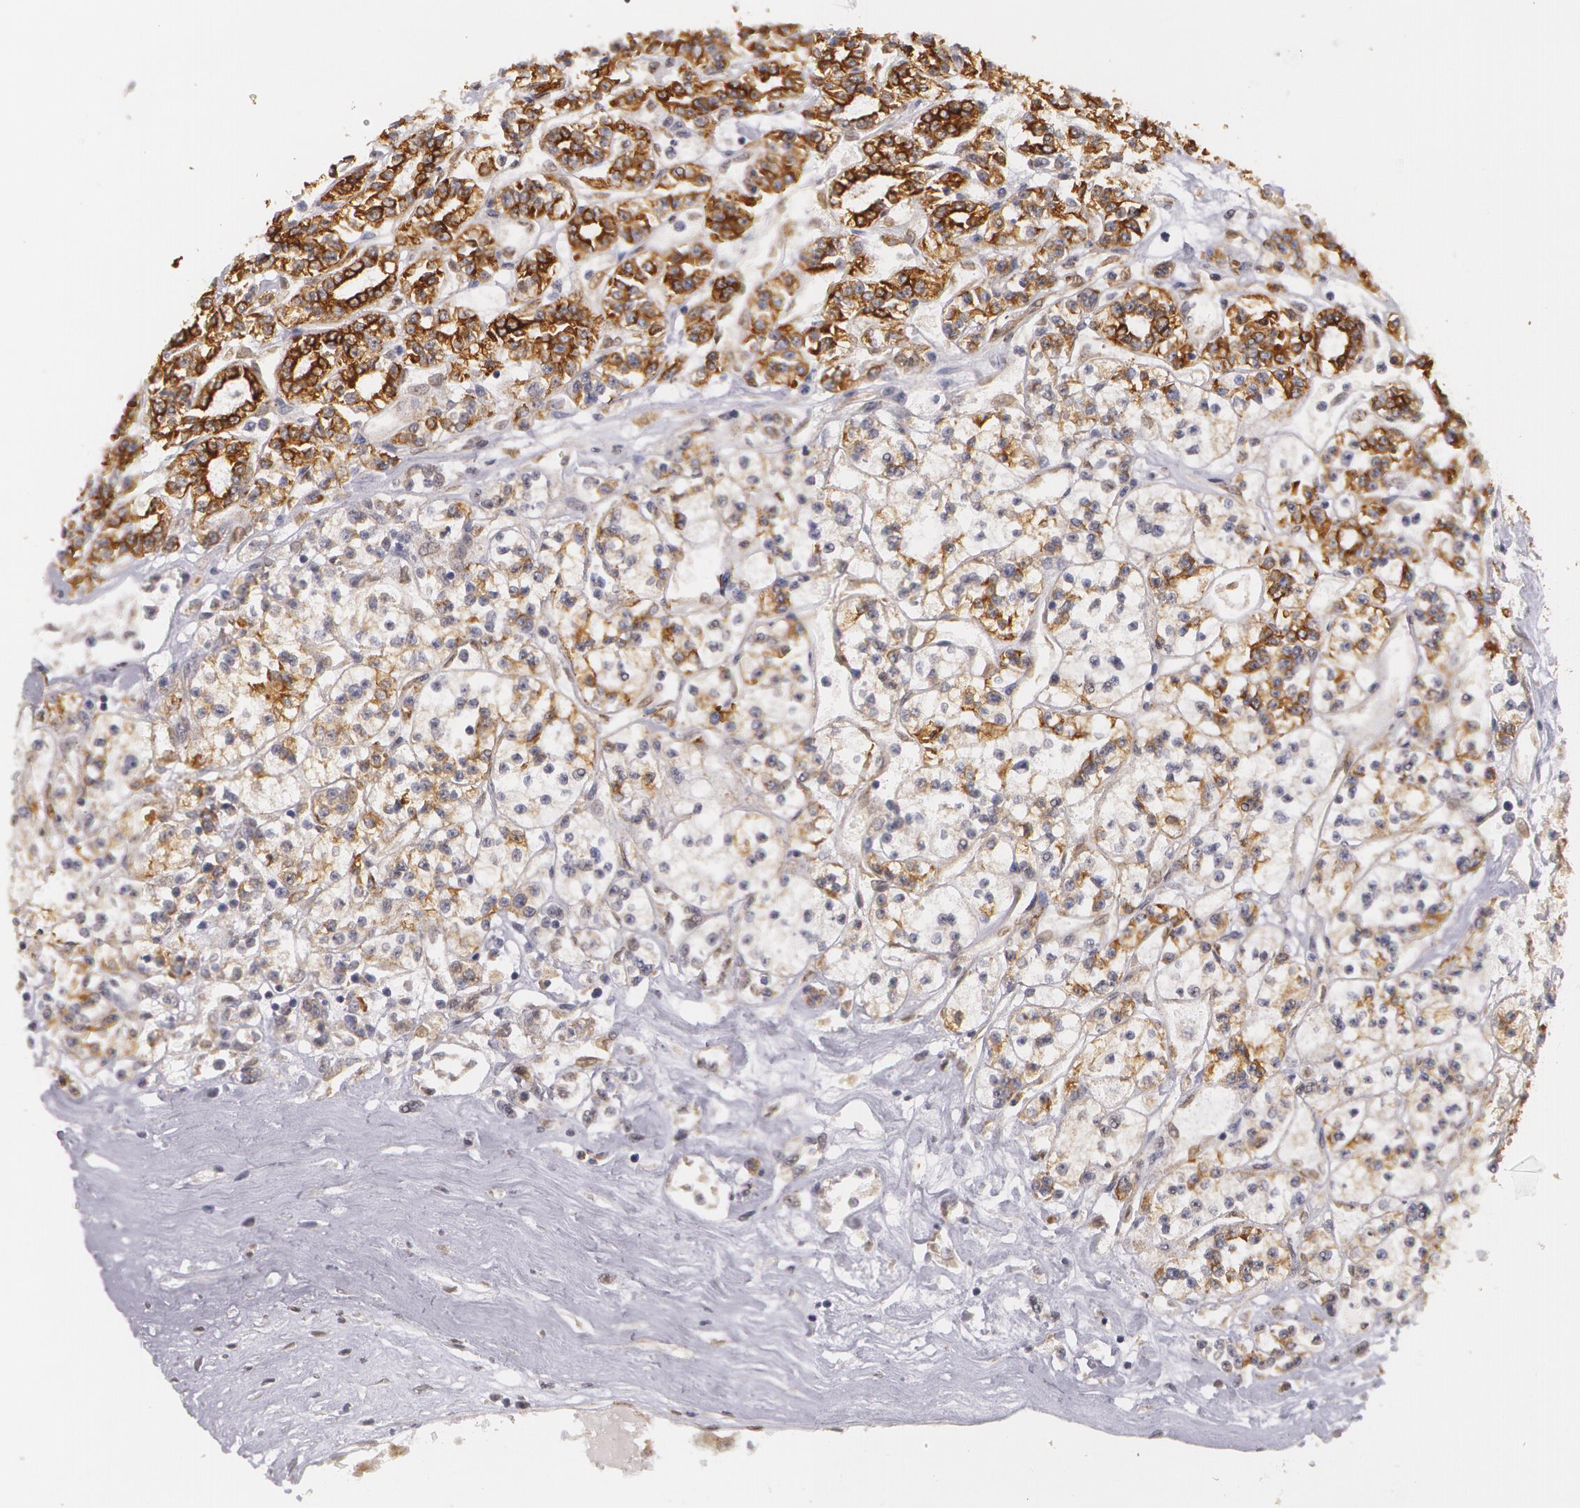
{"staining": {"intensity": "moderate", "quantity": ">75%", "location": "cytoplasmic/membranous"}, "tissue": "renal cancer", "cell_type": "Tumor cells", "image_type": "cancer", "snomed": [{"axis": "morphology", "description": "Adenocarcinoma, NOS"}, {"axis": "topography", "description": "Kidney"}], "caption": "Immunohistochemistry (DAB (3,3'-diaminobenzidine)) staining of human renal cancer displays moderate cytoplasmic/membranous protein positivity in about >75% of tumor cells.", "gene": "KRT18", "patient": {"sex": "female", "age": 76}}